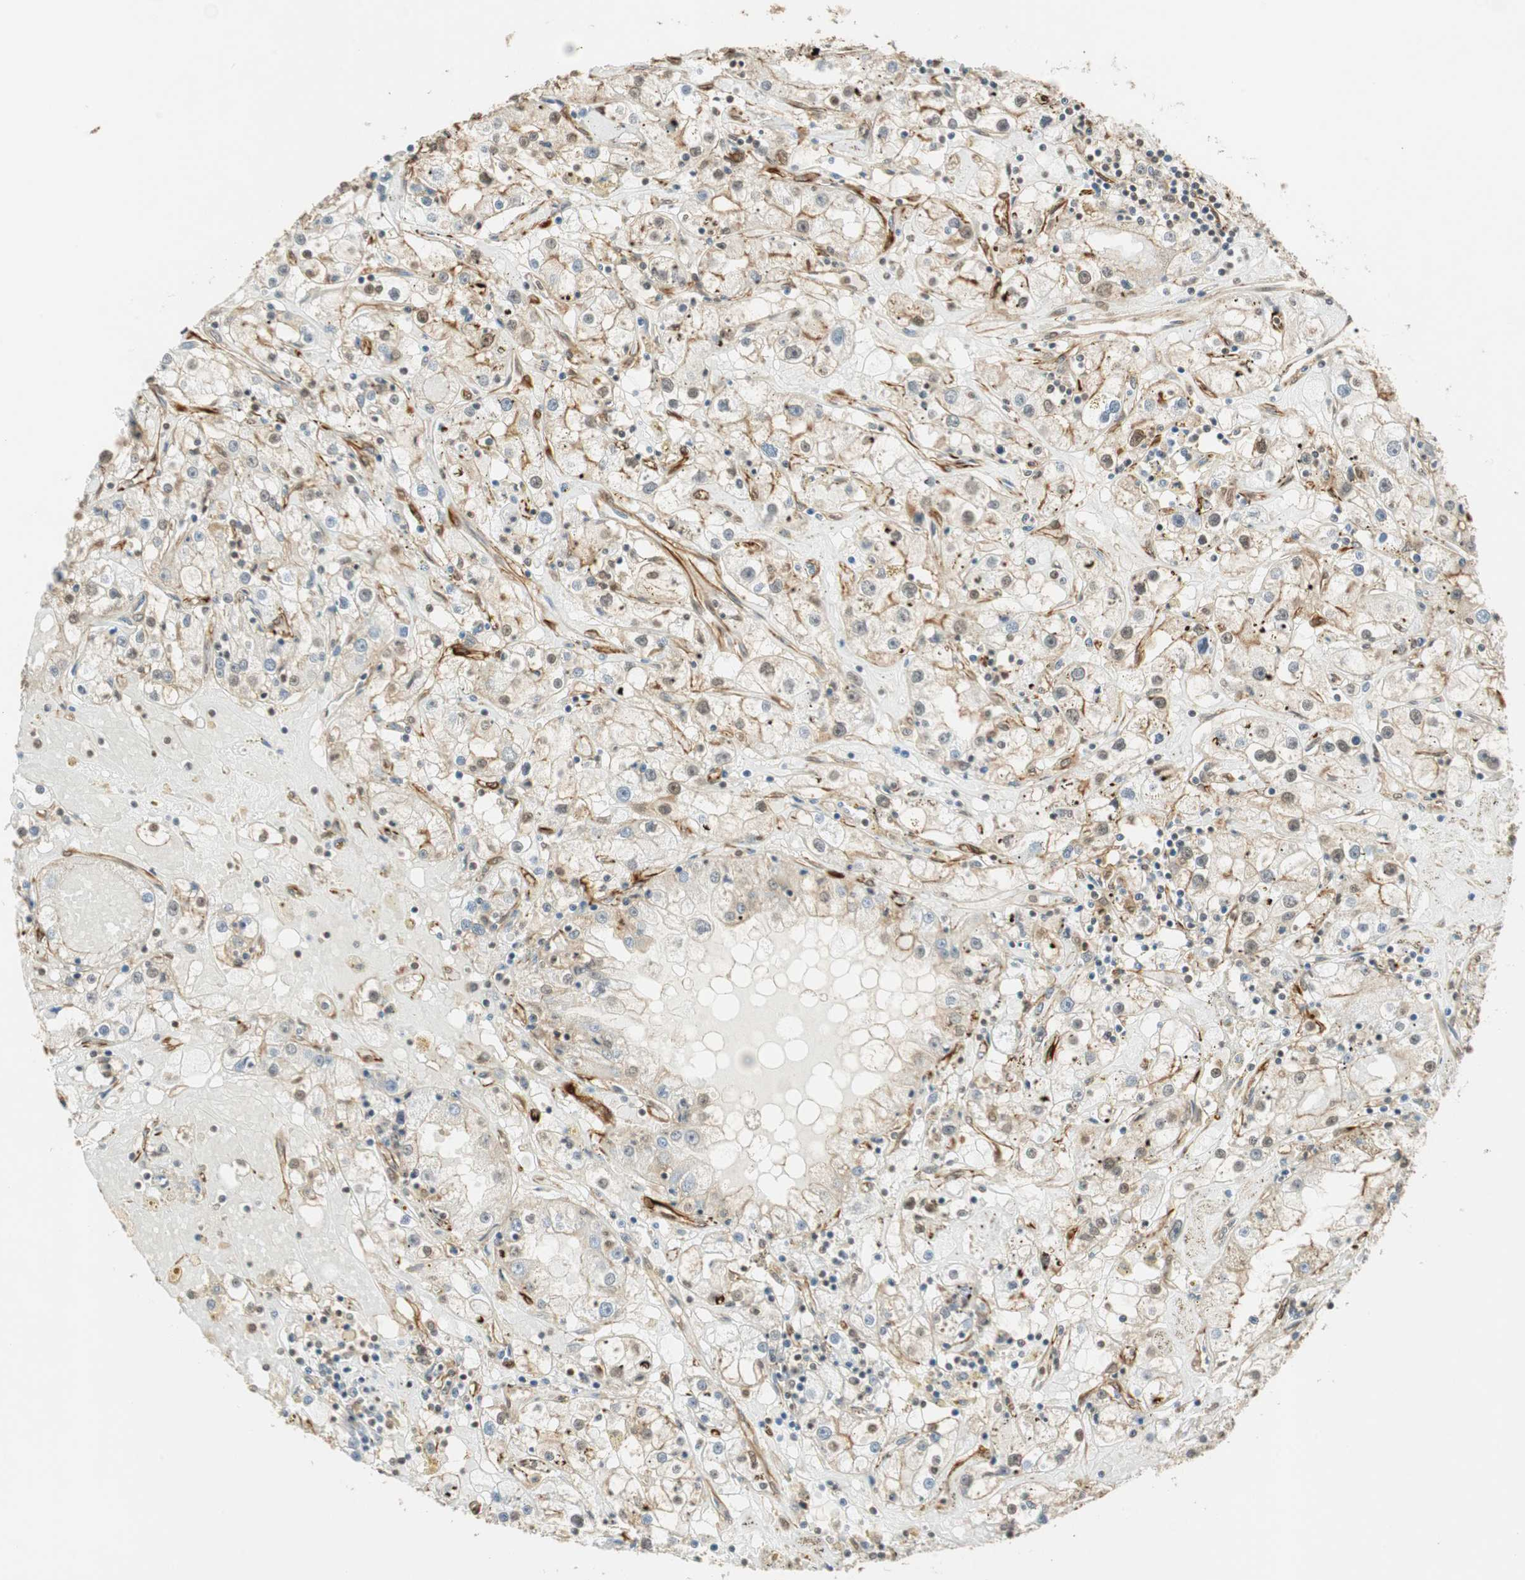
{"staining": {"intensity": "negative", "quantity": "none", "location": "none"}, "tissue": "renal cancer", "cell_type": "Tumor cells", "image_type": "cancer", "snomed": [{"axis": "morphology", "description": "Adenocarcinoma, NOS"}, {"axis": "topography", "description": "Kidney"}], "caption": "This is a photomicrograph of IHC staining of renal adenocarcinoma, which shows no expression in tumor cells. (Stains: DAB (3,3'-diaminobenzidine) immunohistochemistry (IHC) with hematoxylin counter stain, Microscopy: brightfield microscopy at high magnification).", "gene": "NES", "patient": {"sex": "male", "age": 56}}